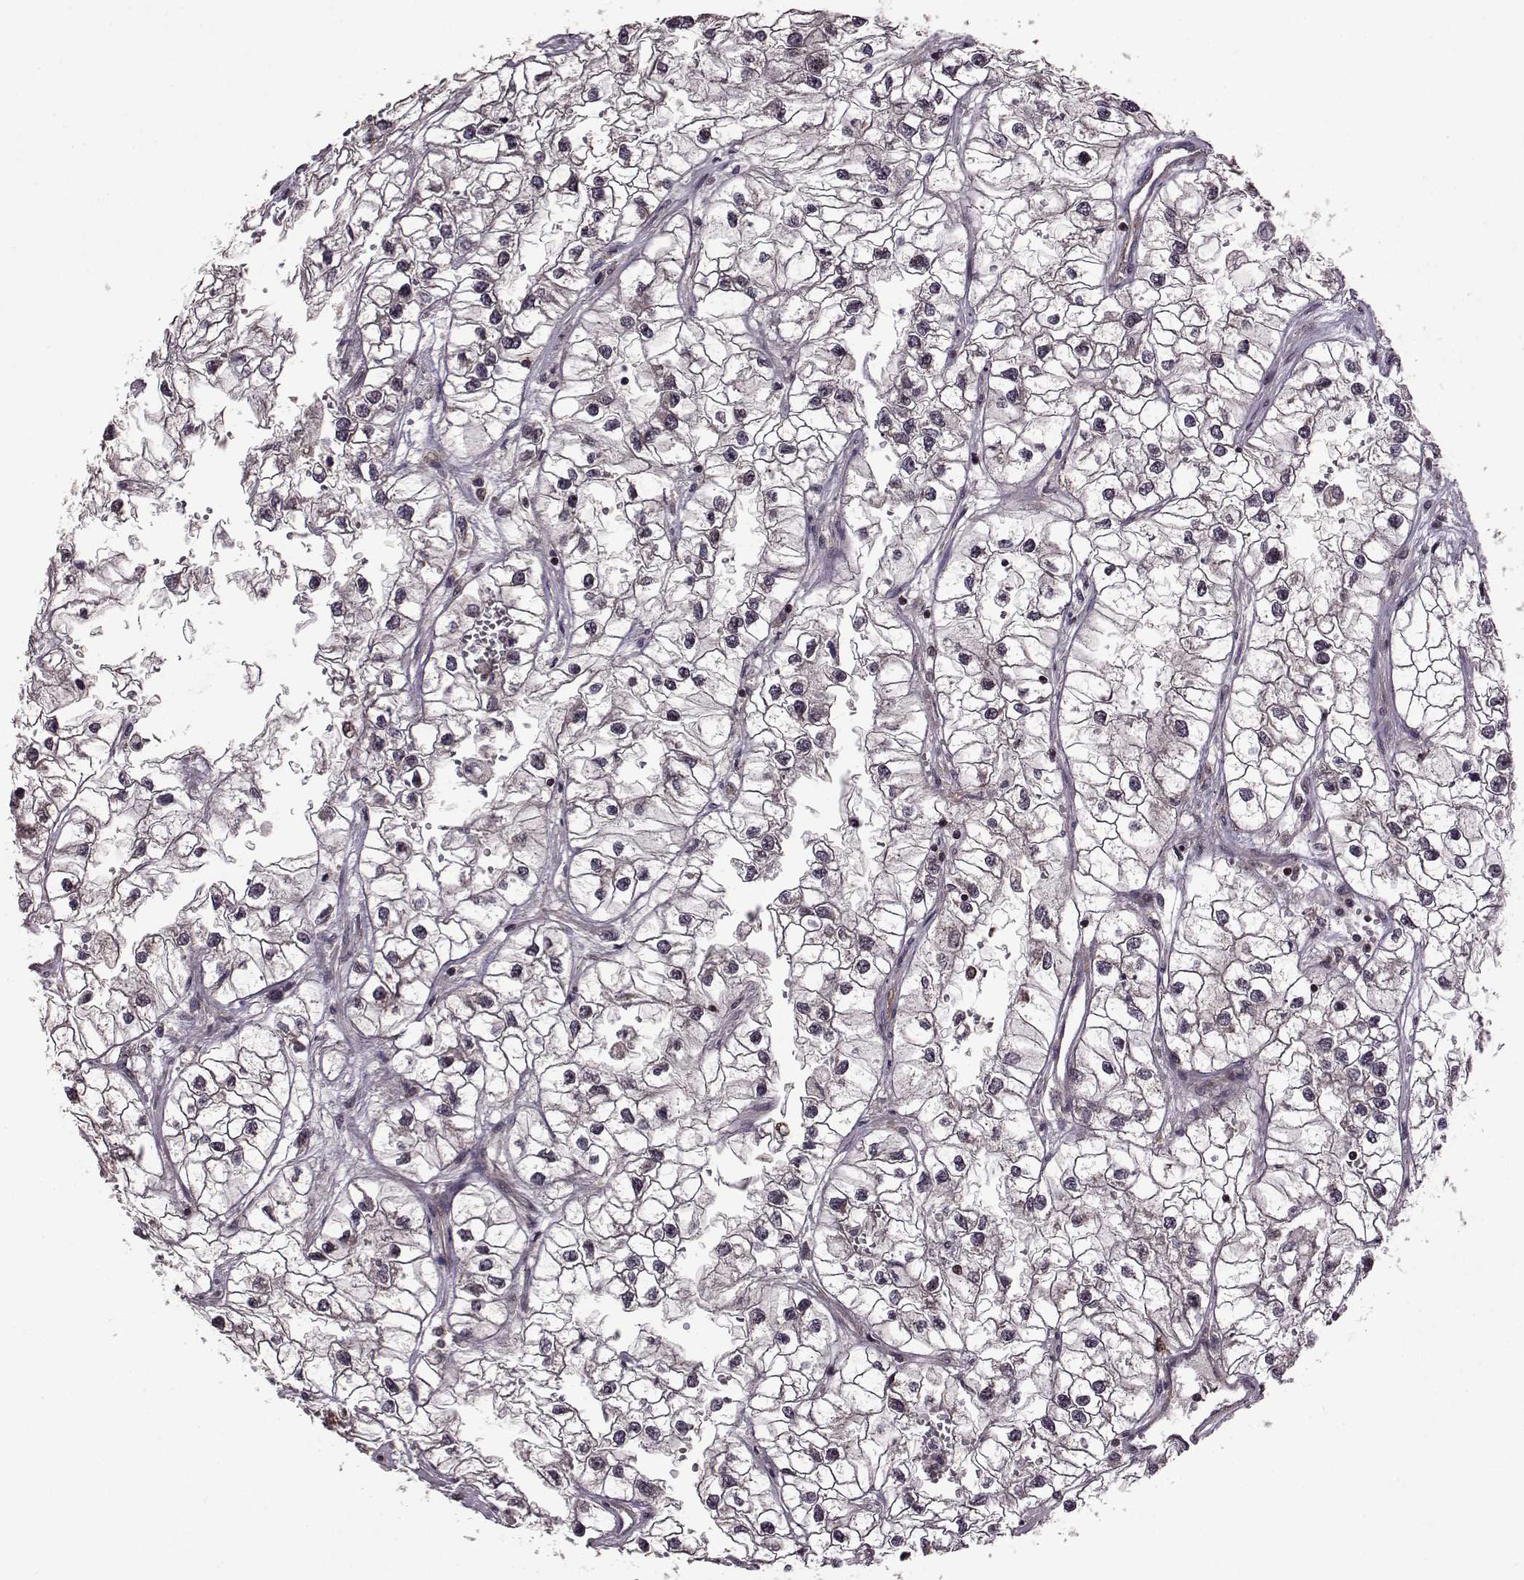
{"staining": {"intensity": "negative", "quantity": "none", "location": "none"}, "tissue": "renal cancer", "cell_type": "Tumor cells", "image_type": "cancer", "snomed": [{"axis": "morphology", "description": "Adenocarcinoma, NOS"}, {"axis": "topography", "description": "Kidney"}], "caption": "The photomicrograph displays no significant staining in tumor cells of renal cancer.", "gene": "TRMU", "patient": {"sex": "male", "age": 59}}